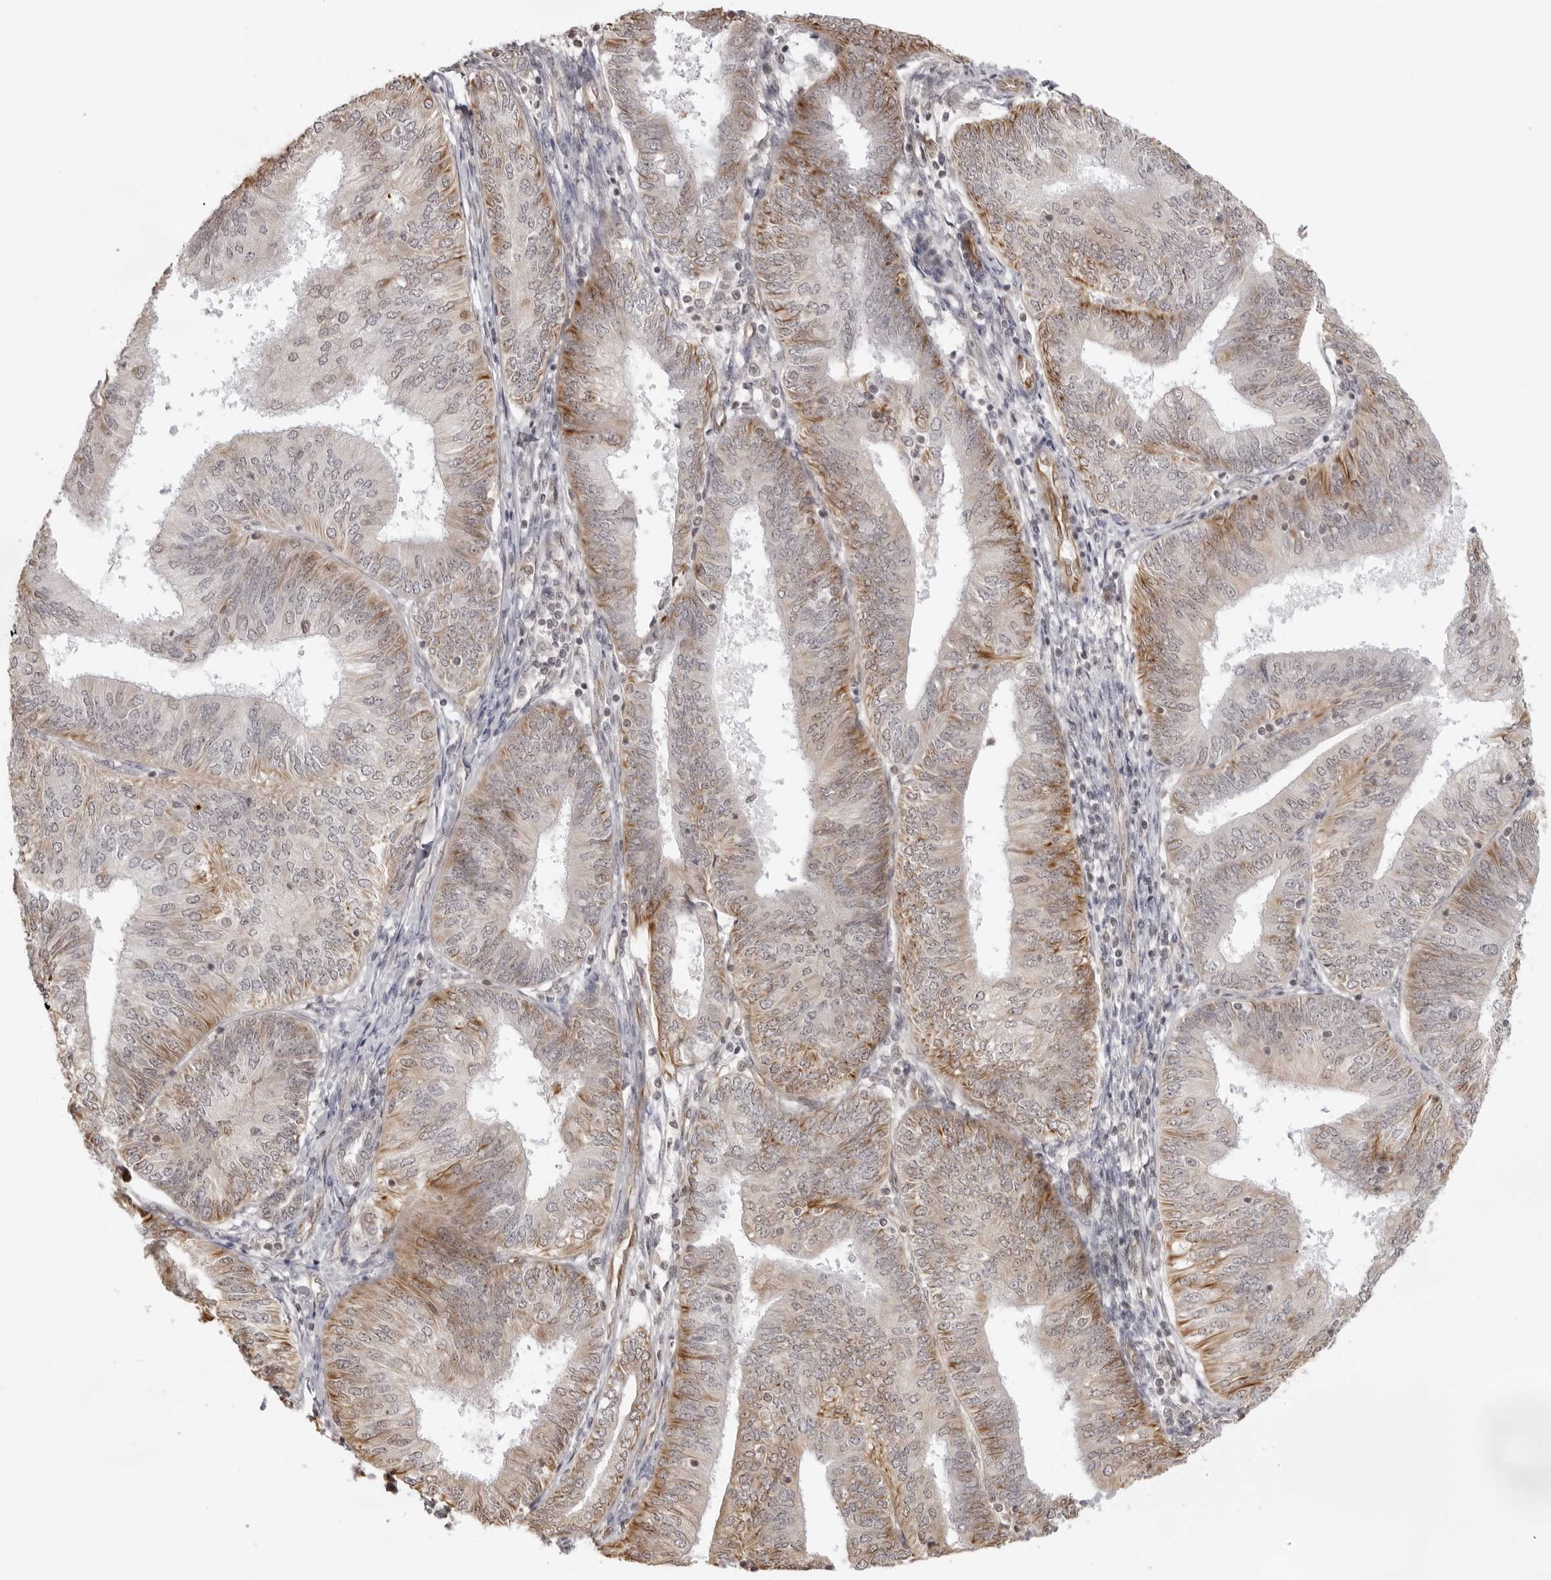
{"staining": {"intensity": "moderate", "quantity": "<25%", "location": "cytoplasmic/membranous"}, "tissue": "endometrial cancer", "cell_type": "Tumor cells", "image_type": "cancer", "snomed": [{"axis": "morphology", "description": "Adenocarcinoma, NOS"}, {"axis": "topography", "description": "Endometrium"}], "caption": "Endometrial adenocarcinoma stained for a protein demonstrates moderate cytoplasmic/membranous positivity in tumor cells. (DAB IHC, brown staining for protein, blue staining for nuclei).", "gene": "DYNLT5", "patient": {"sex": "female", "age": 58}}